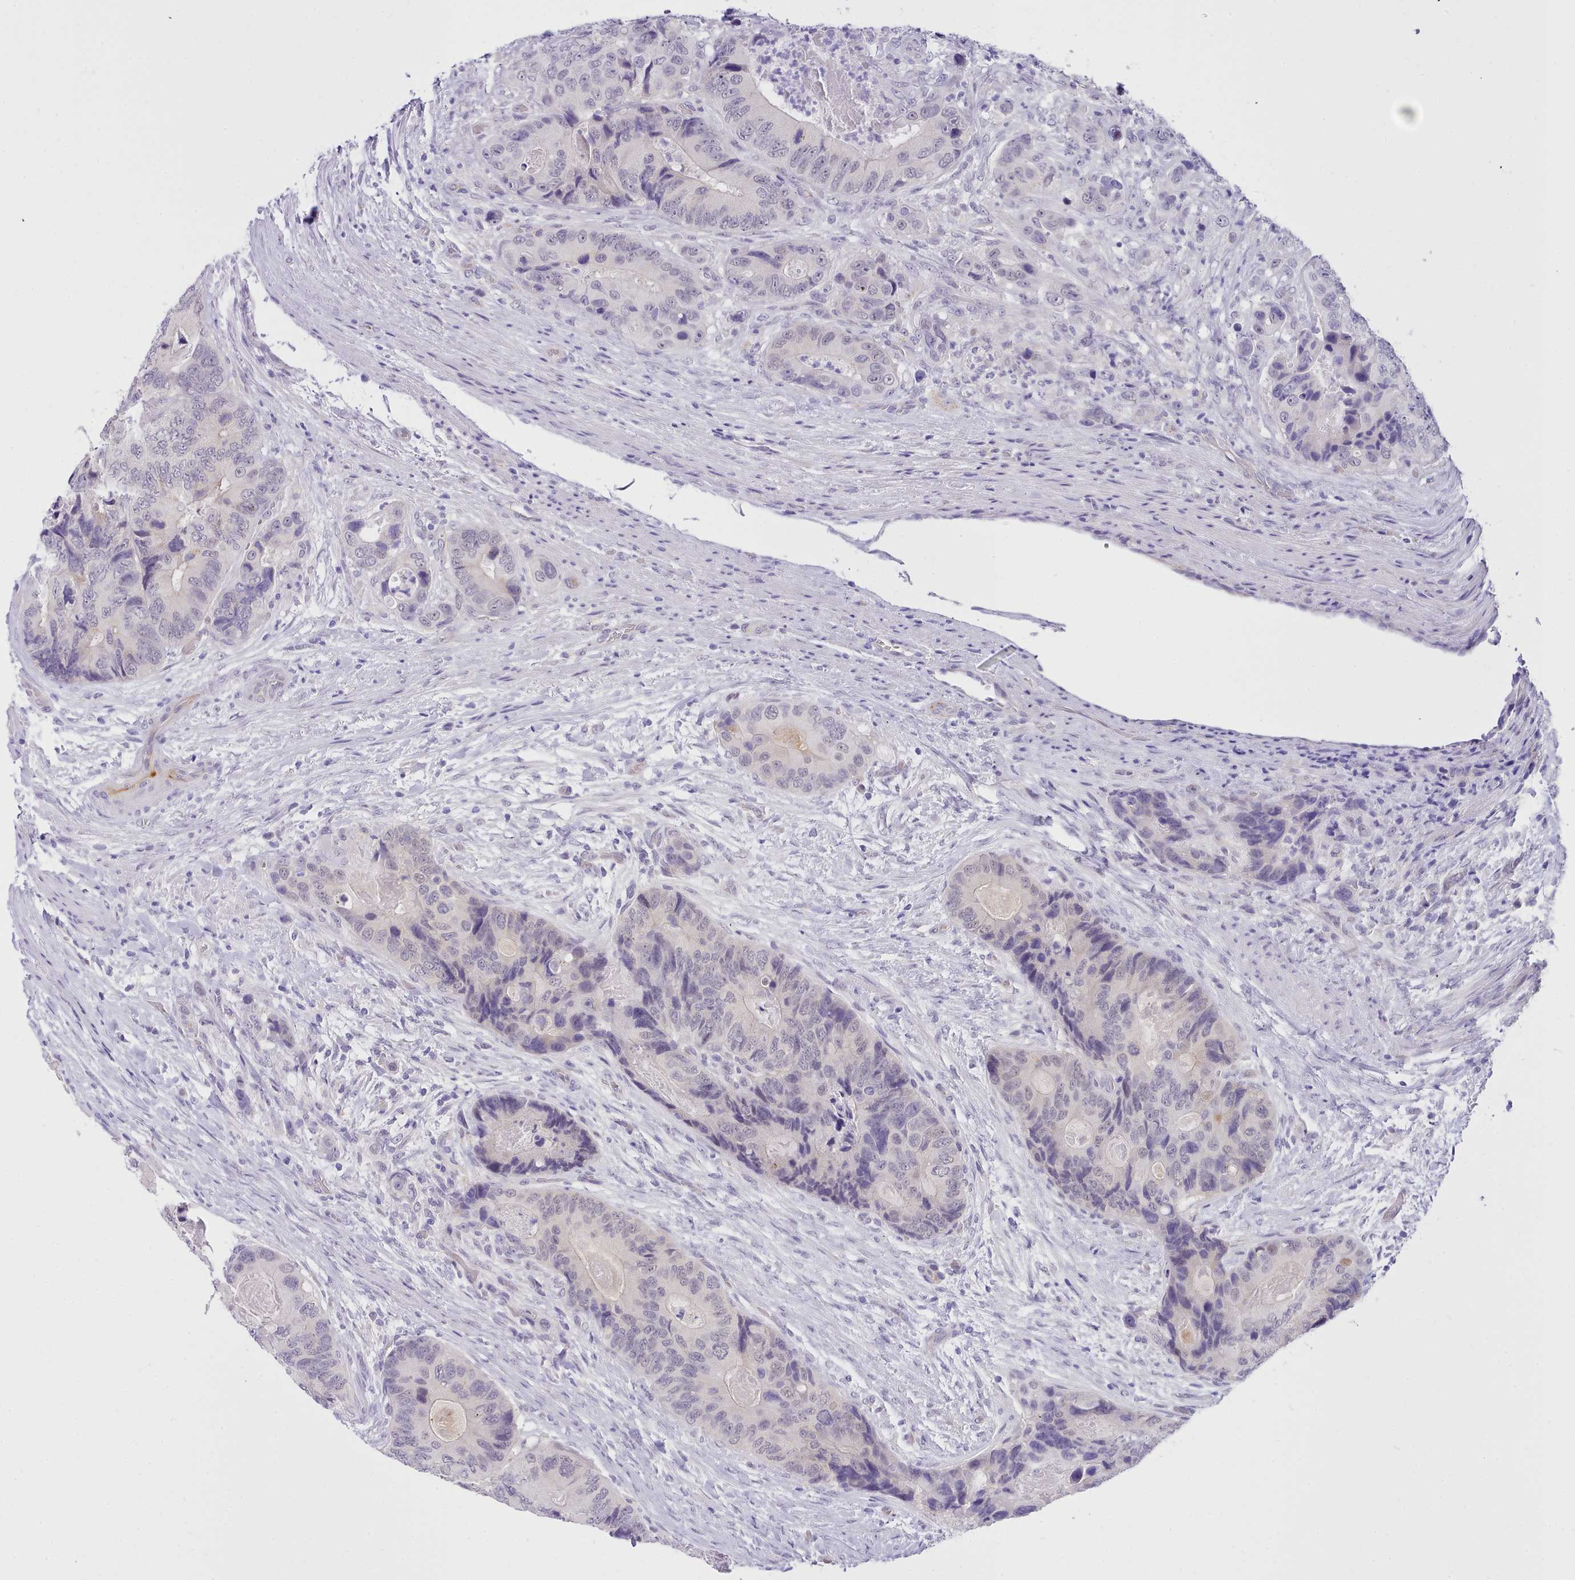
{"staining": {"intensity": "negative", "quantity": "none", "location": "none"}, "tissue": "colorectal cancer", "cell_type": "Tumor cells", "image_type": "cancer", "snomed": [{"axis": "morphology", "description": "Adenocarcinoma, NOS"}, {"axis": "topography", "description": "Colon"}], "caption": "DAB immunohistochemical staining of human colorectal cancer (adenocarcinoma) demonstrates no significant expression in tumor cells.", "gene": "LRRC37A", "patient": {"sex": "male", "age": 84}}